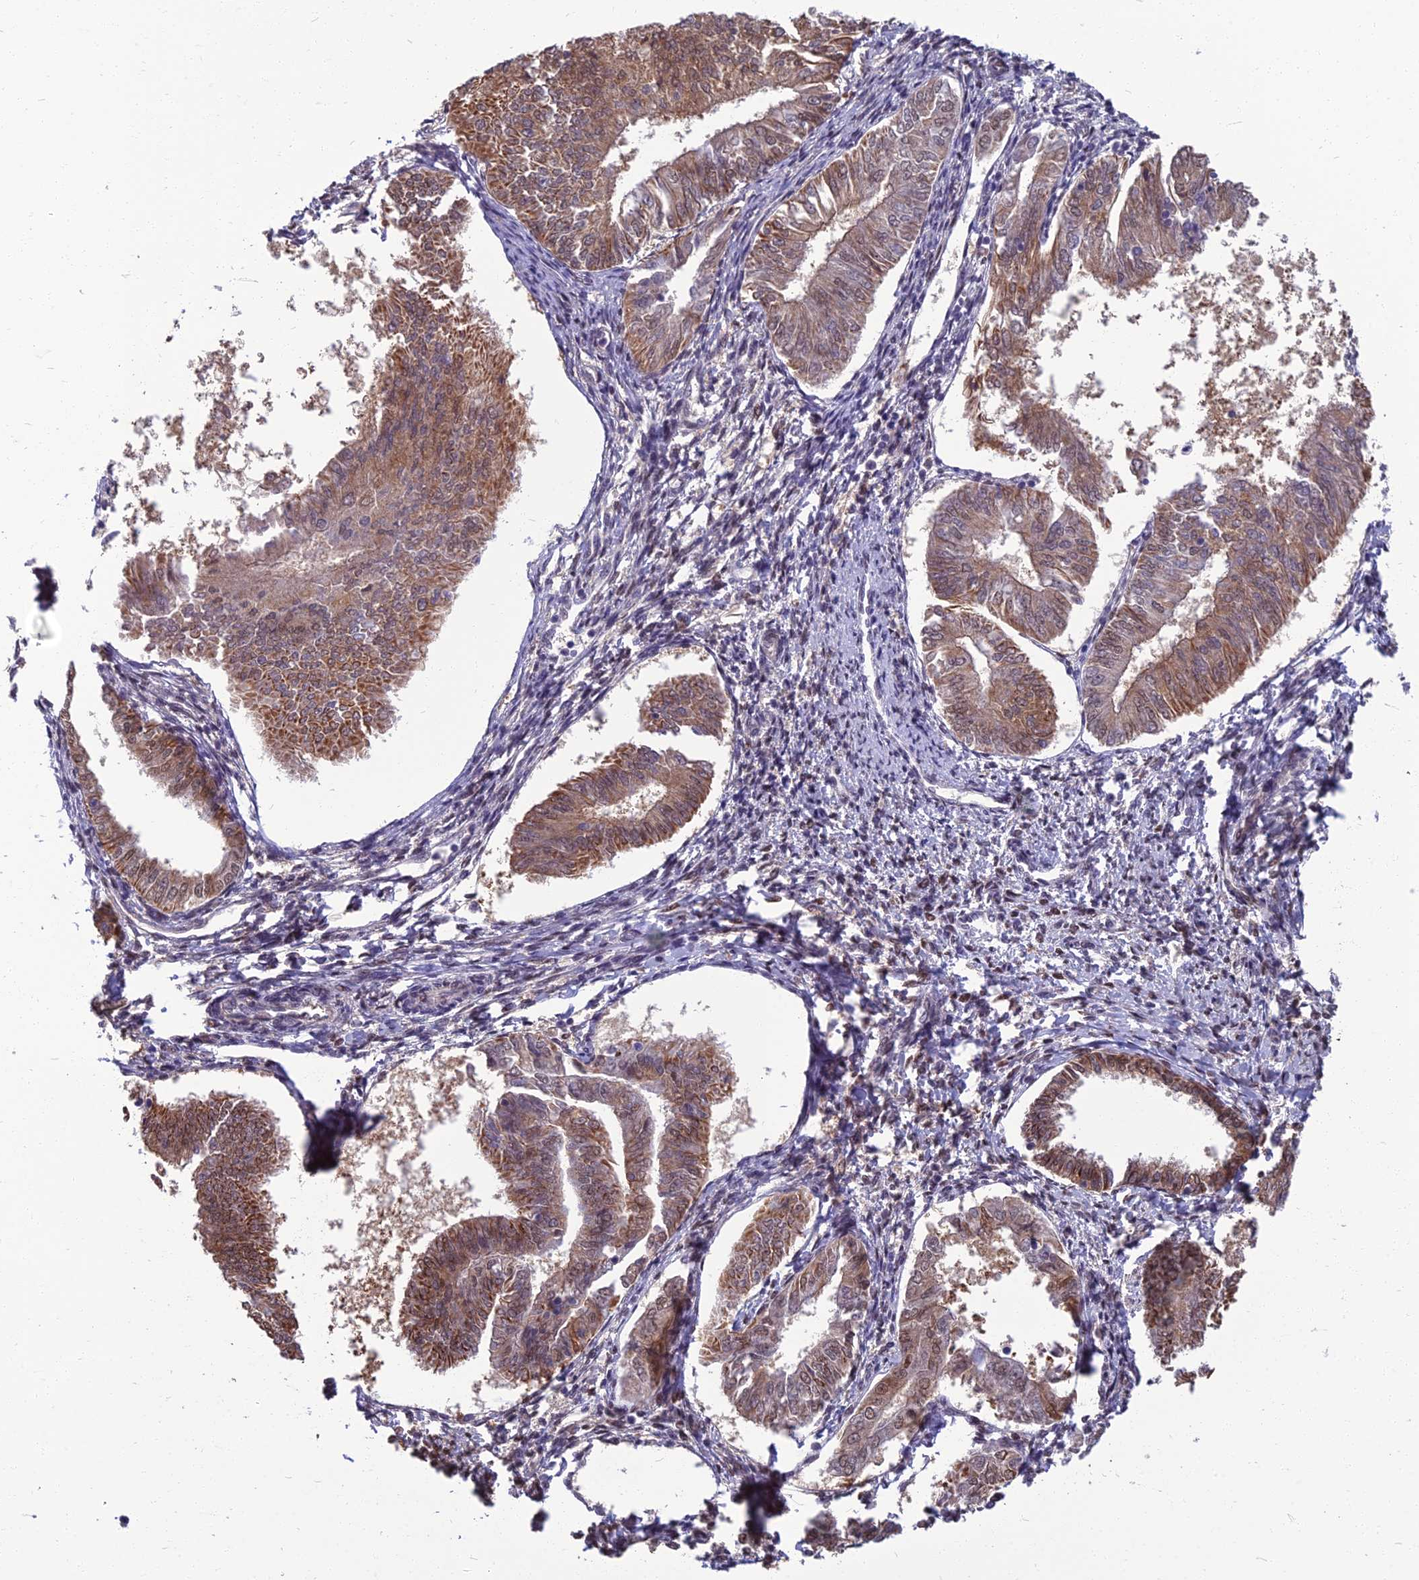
{"staining": {"intensity": "moderate", "quantity": ">75%", "location": "cytoplasmic/membranous,nuclear"}, "tissue": "endometrial cancer", "cell_type": "Tumor cells", "image_type": "cancer", "snomed": [{"axis": "morphology", "description": "Adenocarcinoma, NOS"}, {"axis": "topography", "description": "Endometrium"}], "caption": "IHC (DAB (3,3'-diaminobenzidine)) staining of endometrial adenocarcinoma exhibits moderate cytoplasmic/membranous and nuclear protein expression in approximately >75% of tumor cells. (Brightfield microscopy of DAB IHC at high magnification).", "gene": "NR4A3", "patient": {"sex": "female", "age": 58}}